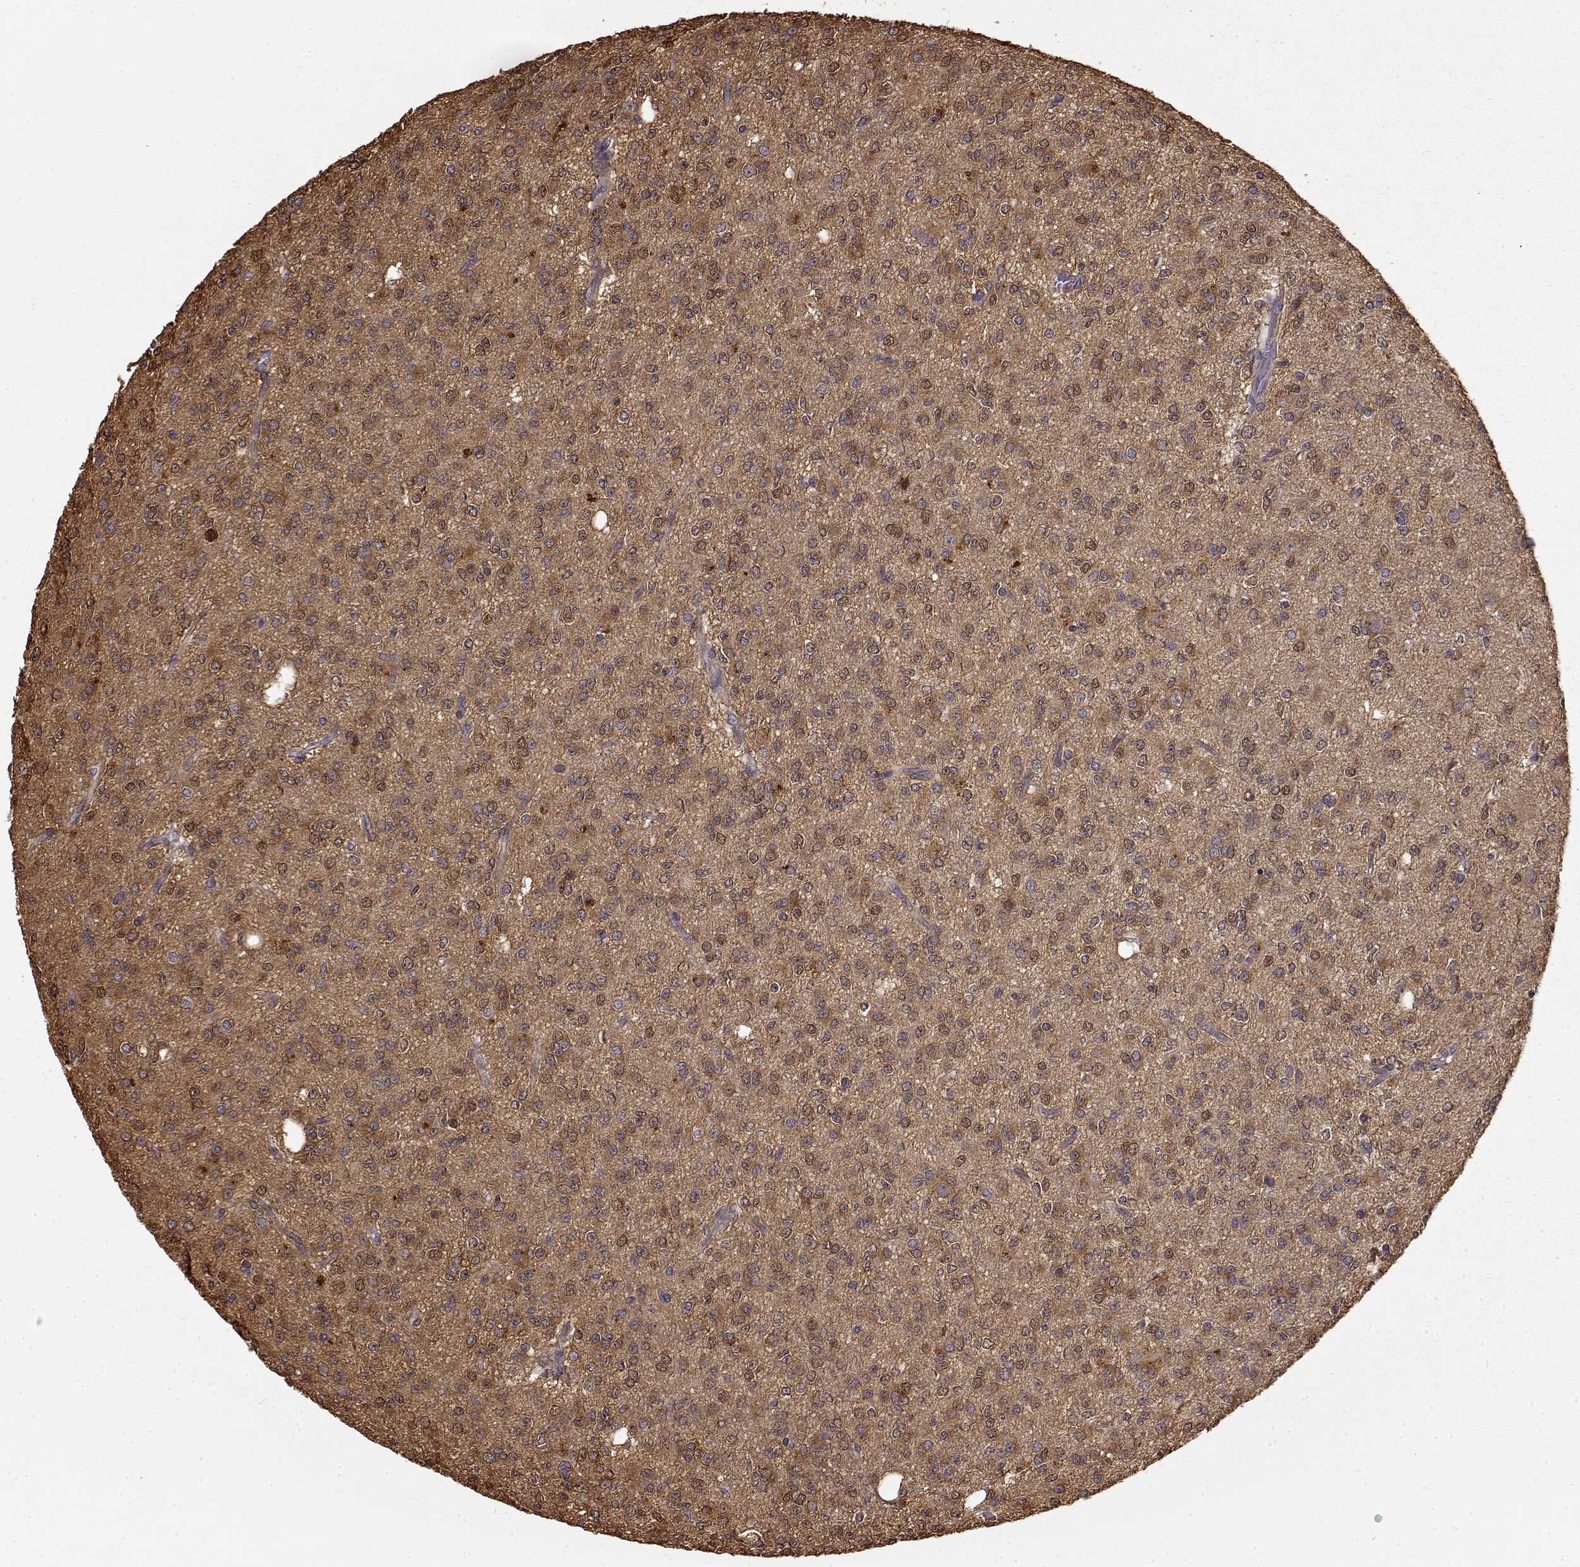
{"staining": {"intensity": "moderate", "quantity": "25%-75%", "location": "cytoplasmic/membranous,nuclear"}, "tissue": "glioma", "cell_type": "Tumor cells", "image_type": "cancer", "snomed": [{"axis": "morphology", "description": "Glioma, malignant, Low grade"}, {"axis": "topography", "description": "Brain"}], "caption": "Malignant low-grade glioma tissue displays moderate cytoplasmic/membranous and nuclear positivity in approximately 25%-75% of tumor cells", "gene": "CRIM1", "patient": {"sex": "male", "age": 27}}